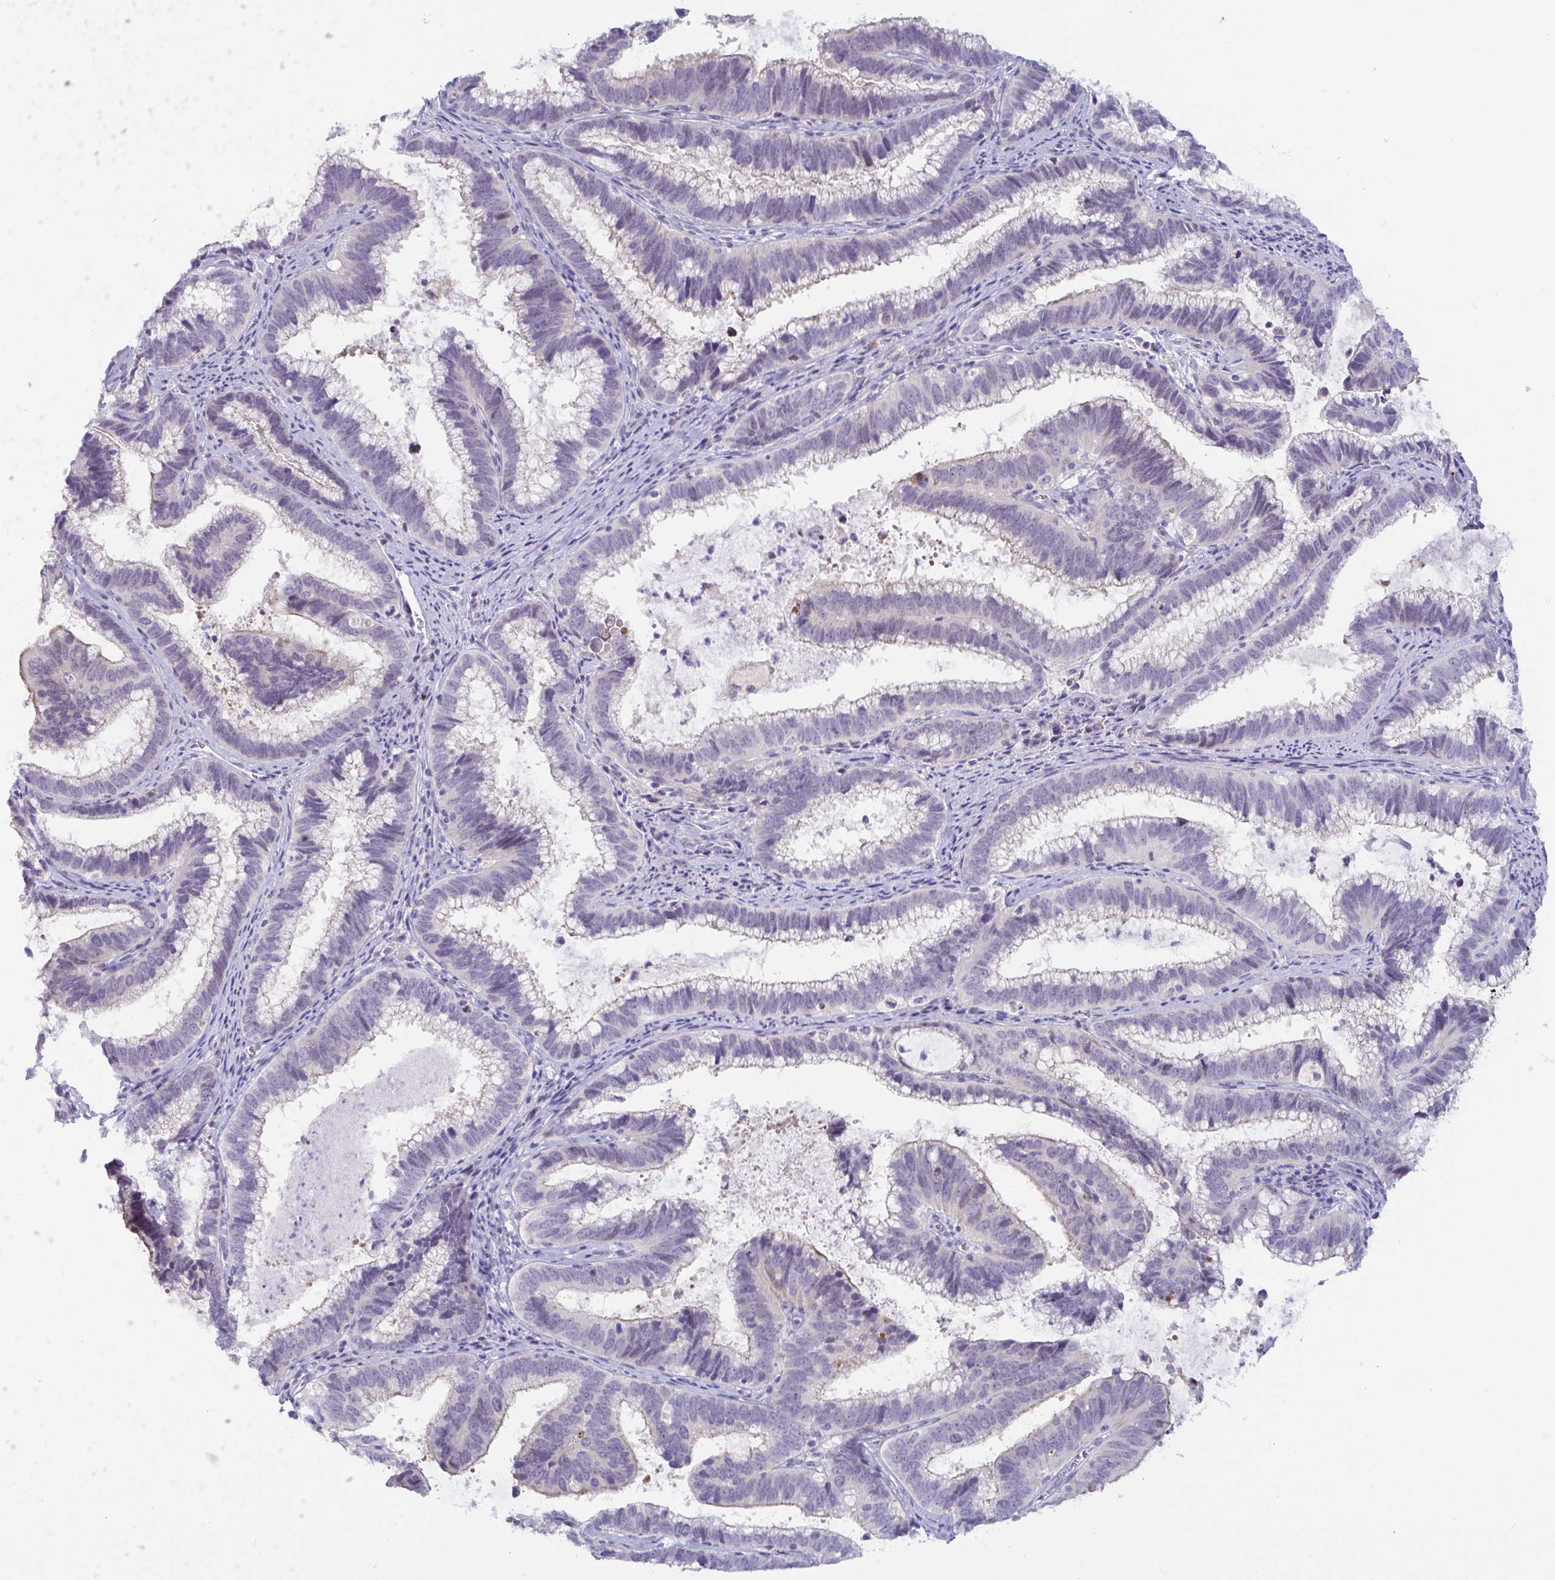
{"staining": {"intensity": "weak", "quantity": "25%-75%", "location": "cytoplasmic/membranous"}, "tissue": "cervical cancer", "cell_type": "Tumor cells", "image_type": "cancer", "snomed": [{"axis": "morphology", "description": "Adenocarcinoma, NOS"}, {"axis": "topography", "description": "Cervix"}], "caption": "Tumor cells demonstrate low levels of weak cytoplasmic/membranous expression in about 25%-75% of cells in cervical cancer.", "gene": "GSTM1", "patient": {"sex": "female", "age": 61}}